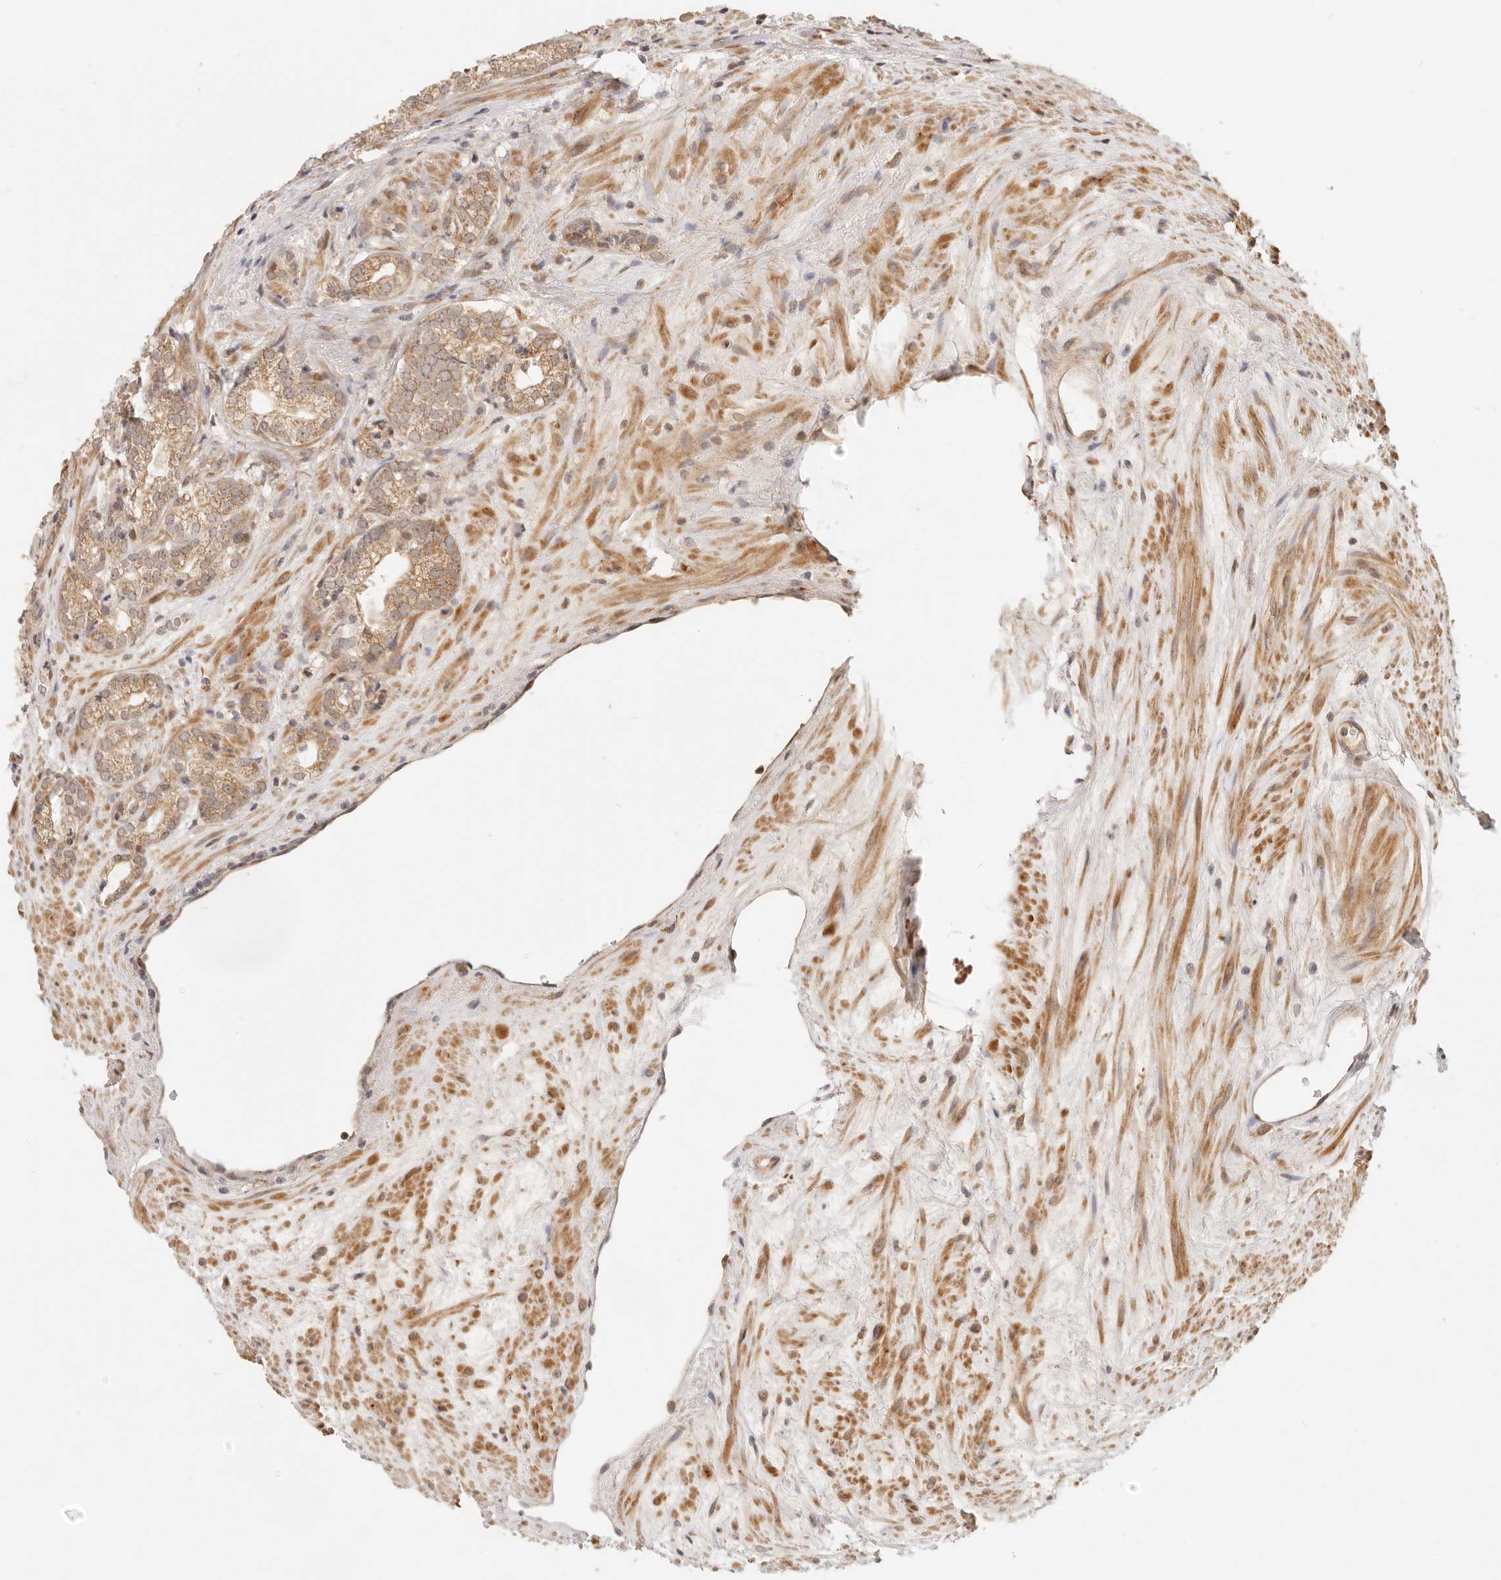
{"staining": {"intensity": "weak", "quantity": ">75%", "location": "cytoplasmic/membranous"}, "tissue": "prostate cancer", "cell_type": "Tumor cells", "image_type": "cancer", "snomed": [{"axis": "morphology", "description": "Normal morphology"}, {"axis": "morphology", "description": "Adenocarcinoma, Low grade"}, {"axis": "topography", "description": "Prostate"}], "caption": "There is low levels of weak cytoplasmic/membranous positivity in tumor cells of prostate cancer (low-grade adenocarcinoma), as demonstrated by immunohistochemical staining (brown color).", "gene": "TIMM17A", "patient": {"sex": "male", "age": 72}}